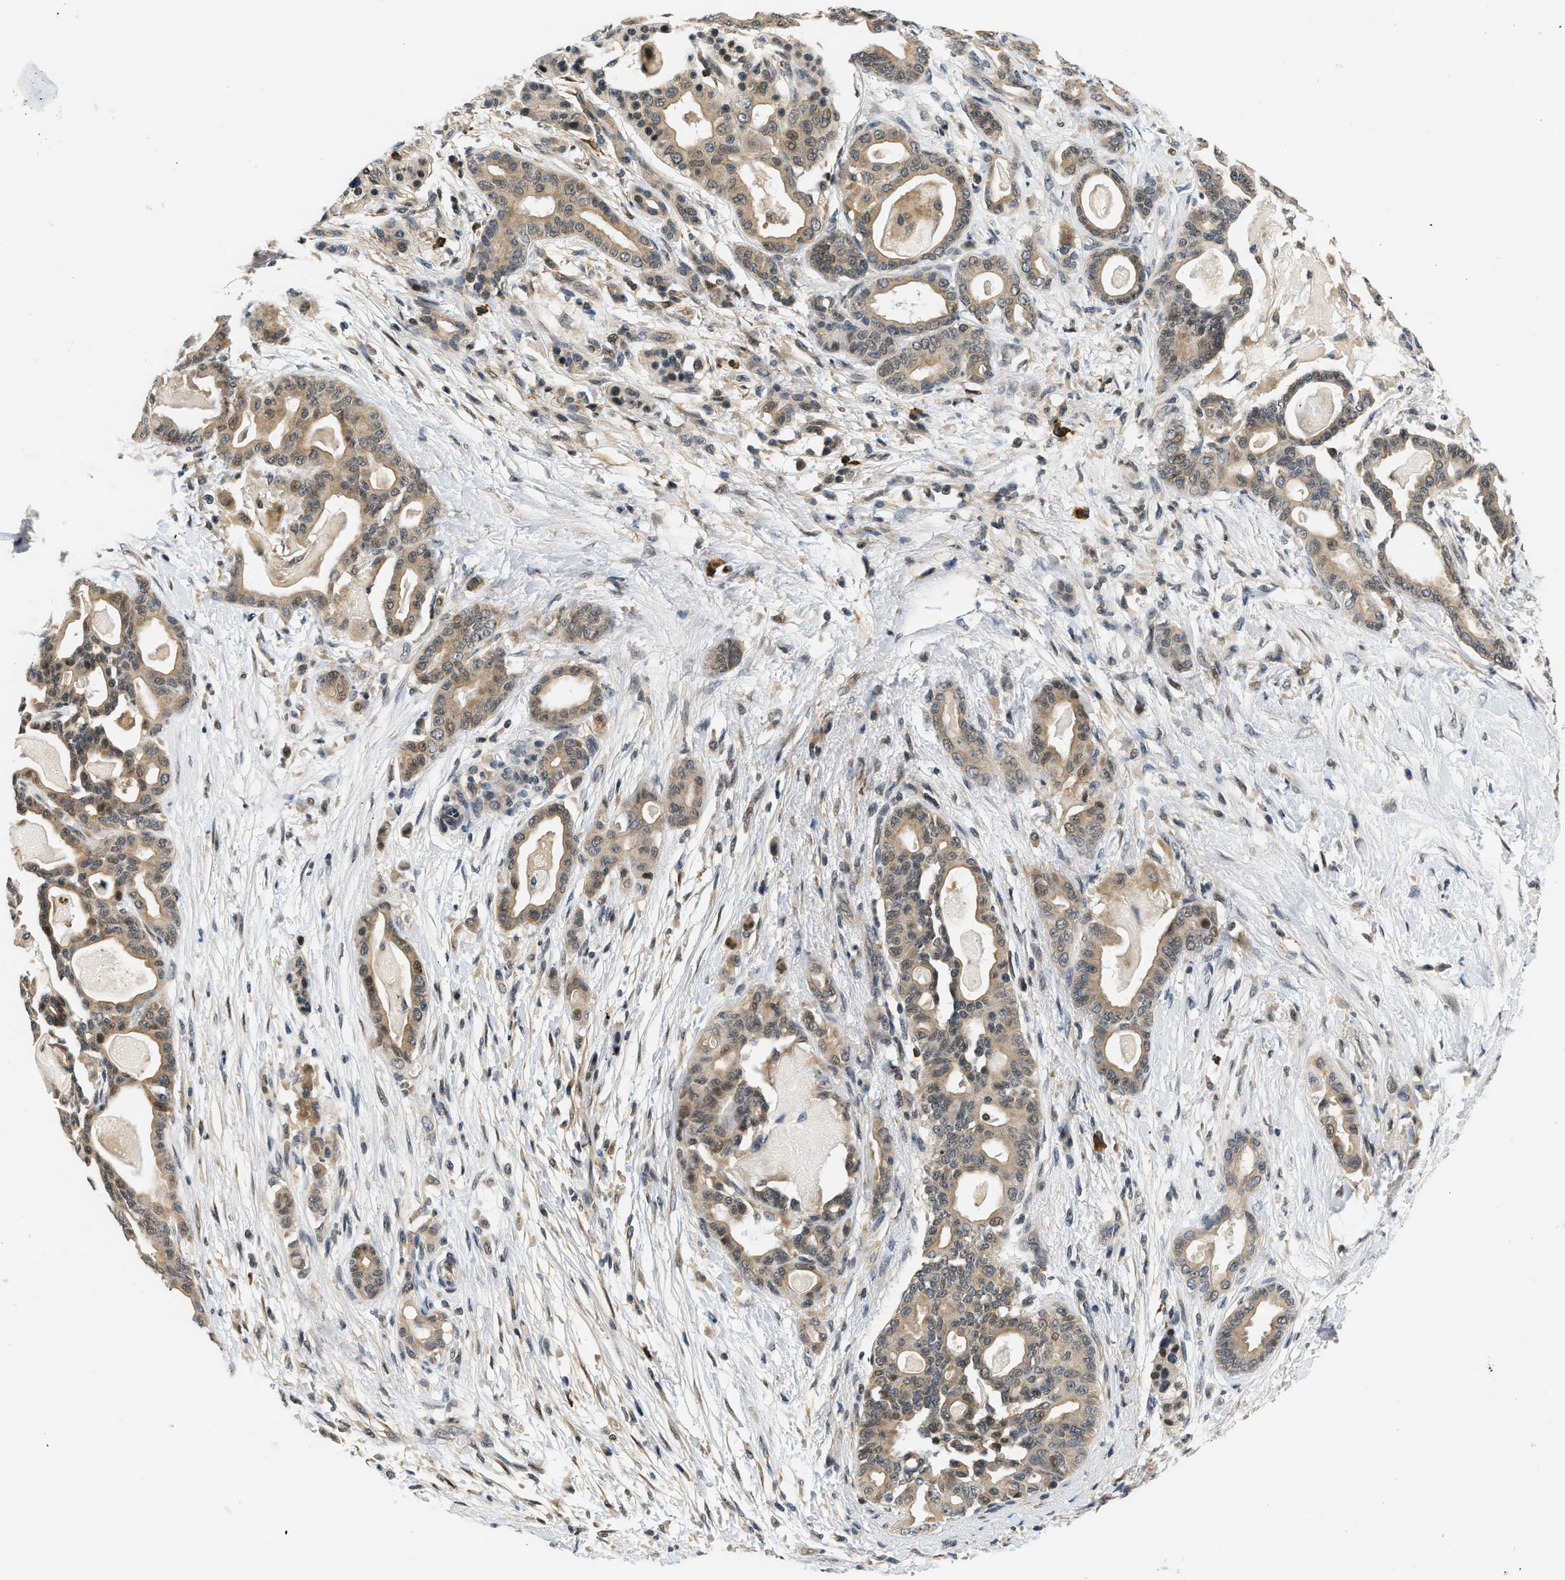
{"staining": {"intensity": "moderate", "quantity": ">75%", "location": "cytoplasmic/membranous,nuclear"}, "tissue": "pancreatic cancer", "cell_type": "Tumor cells", "image_type": "cancer", "snomed": [{"axis": "morphology", "description": "Adenocarcinoma, NOS"}, {"axis": "topography", "description": "Pancreas"}], "caption": "IHC (DAB (3,3'-diaminobenzidine)) staining of pancreatic cancer (adenocarcinoma) shows moderate cytoplasmic/membranous and nuclear protein positivity in about >75% of tumor cells.", "gene": "KMT2A", "patient": {"sex": "male", "age": 63}}